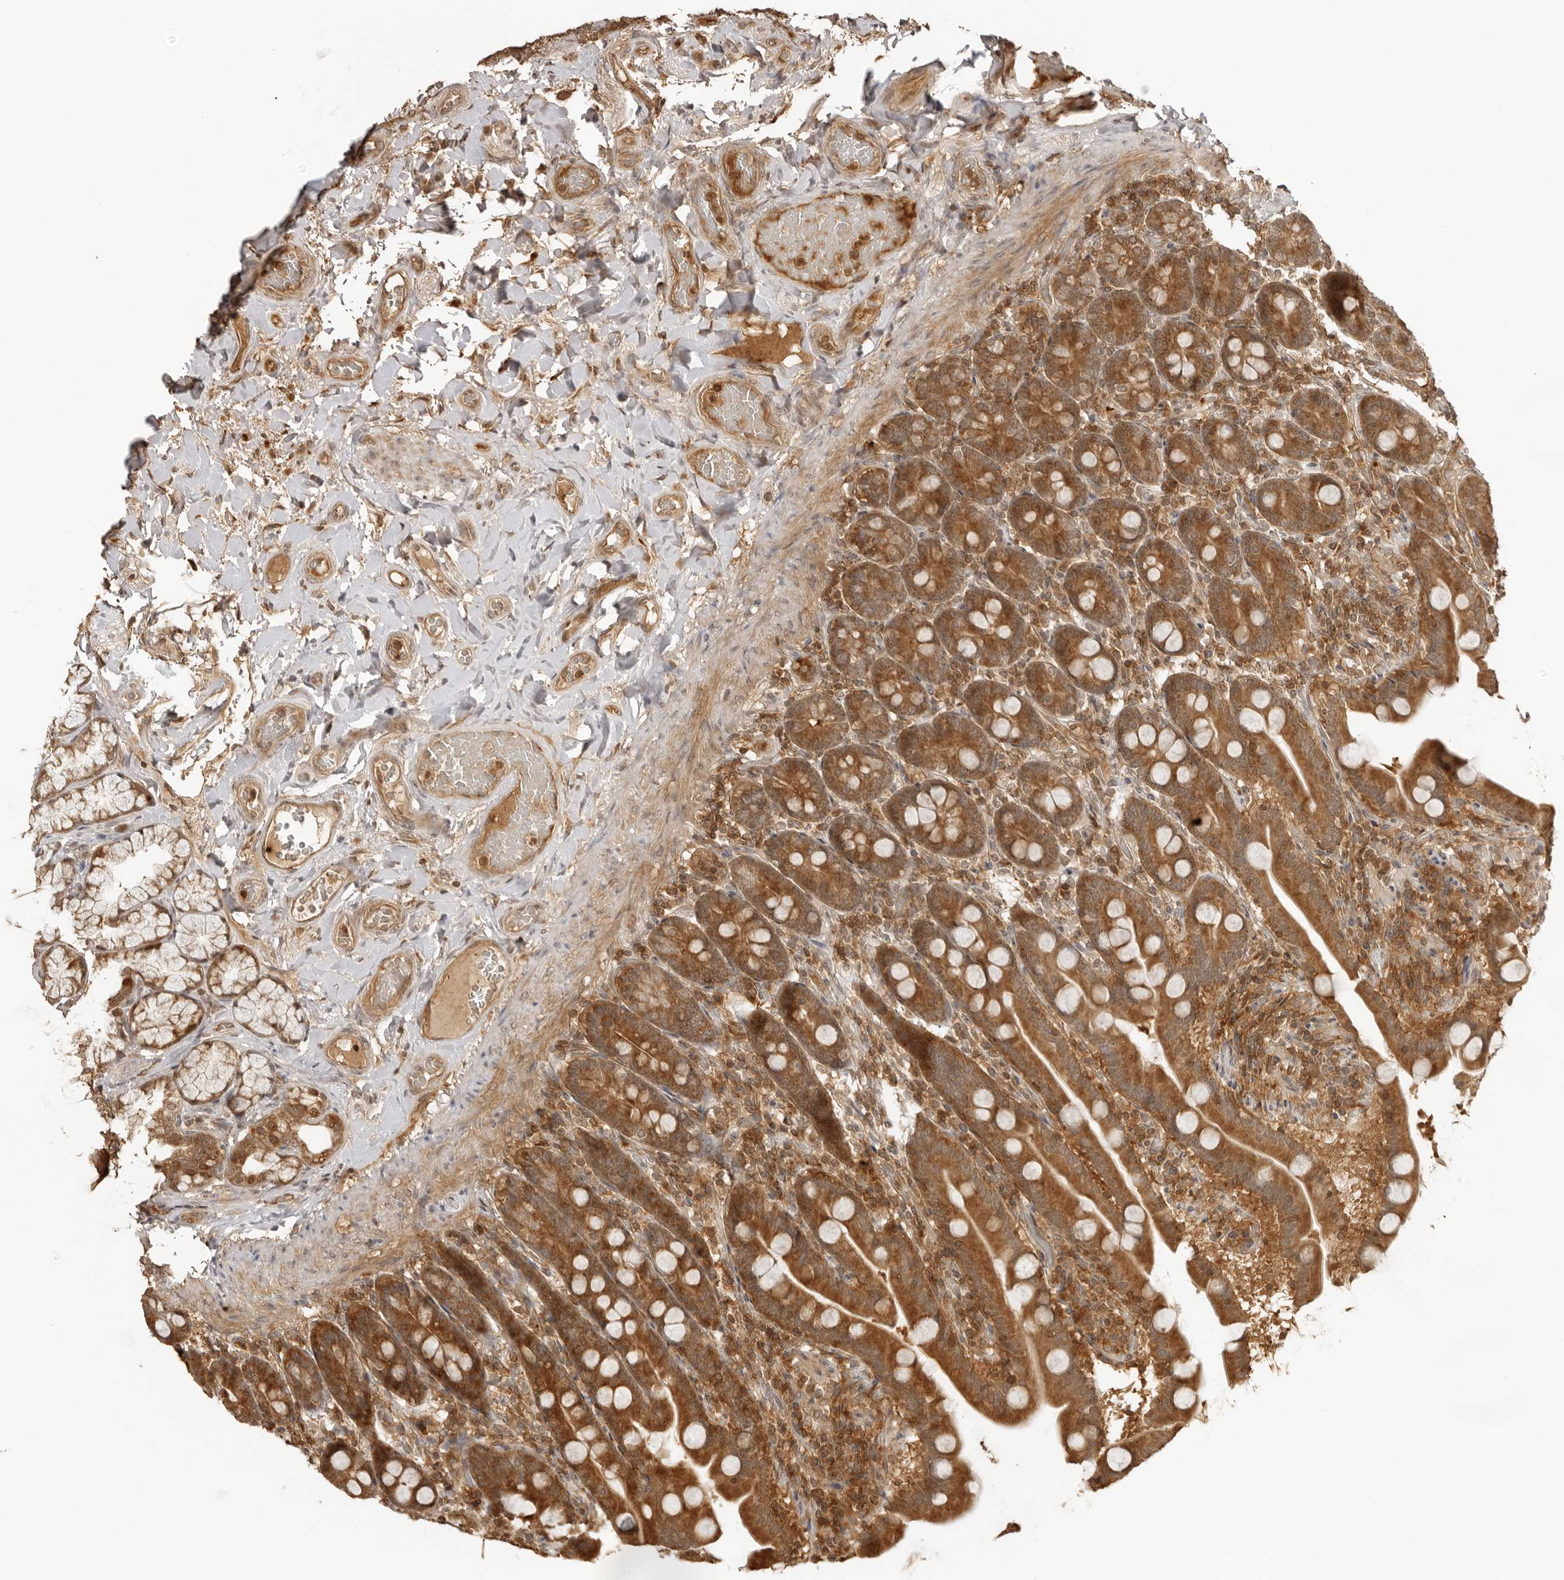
{"staining": {"intensity": "strong", "quantity": ">75%", "location": "cytoplasmic/membranous"}, "tissue": "duodenum", "cell_type": "Glandular cells", "image_type": "normal", "snomed": [{"axis": "morphology", "description": "Normal tissue, NOS"}, {"axis": "topography", "description": "Duodenum"}], "caption": "This photomicrograph reveals normal duodenum stained with IHC to label a protein in brown. The cytoplasmic/membranous of glandular cells show strong positivity for the protein. Nuclei are counter-stained blue.", "gene": "IKBKE", "patient": {"sex": "male", "age": 54}}